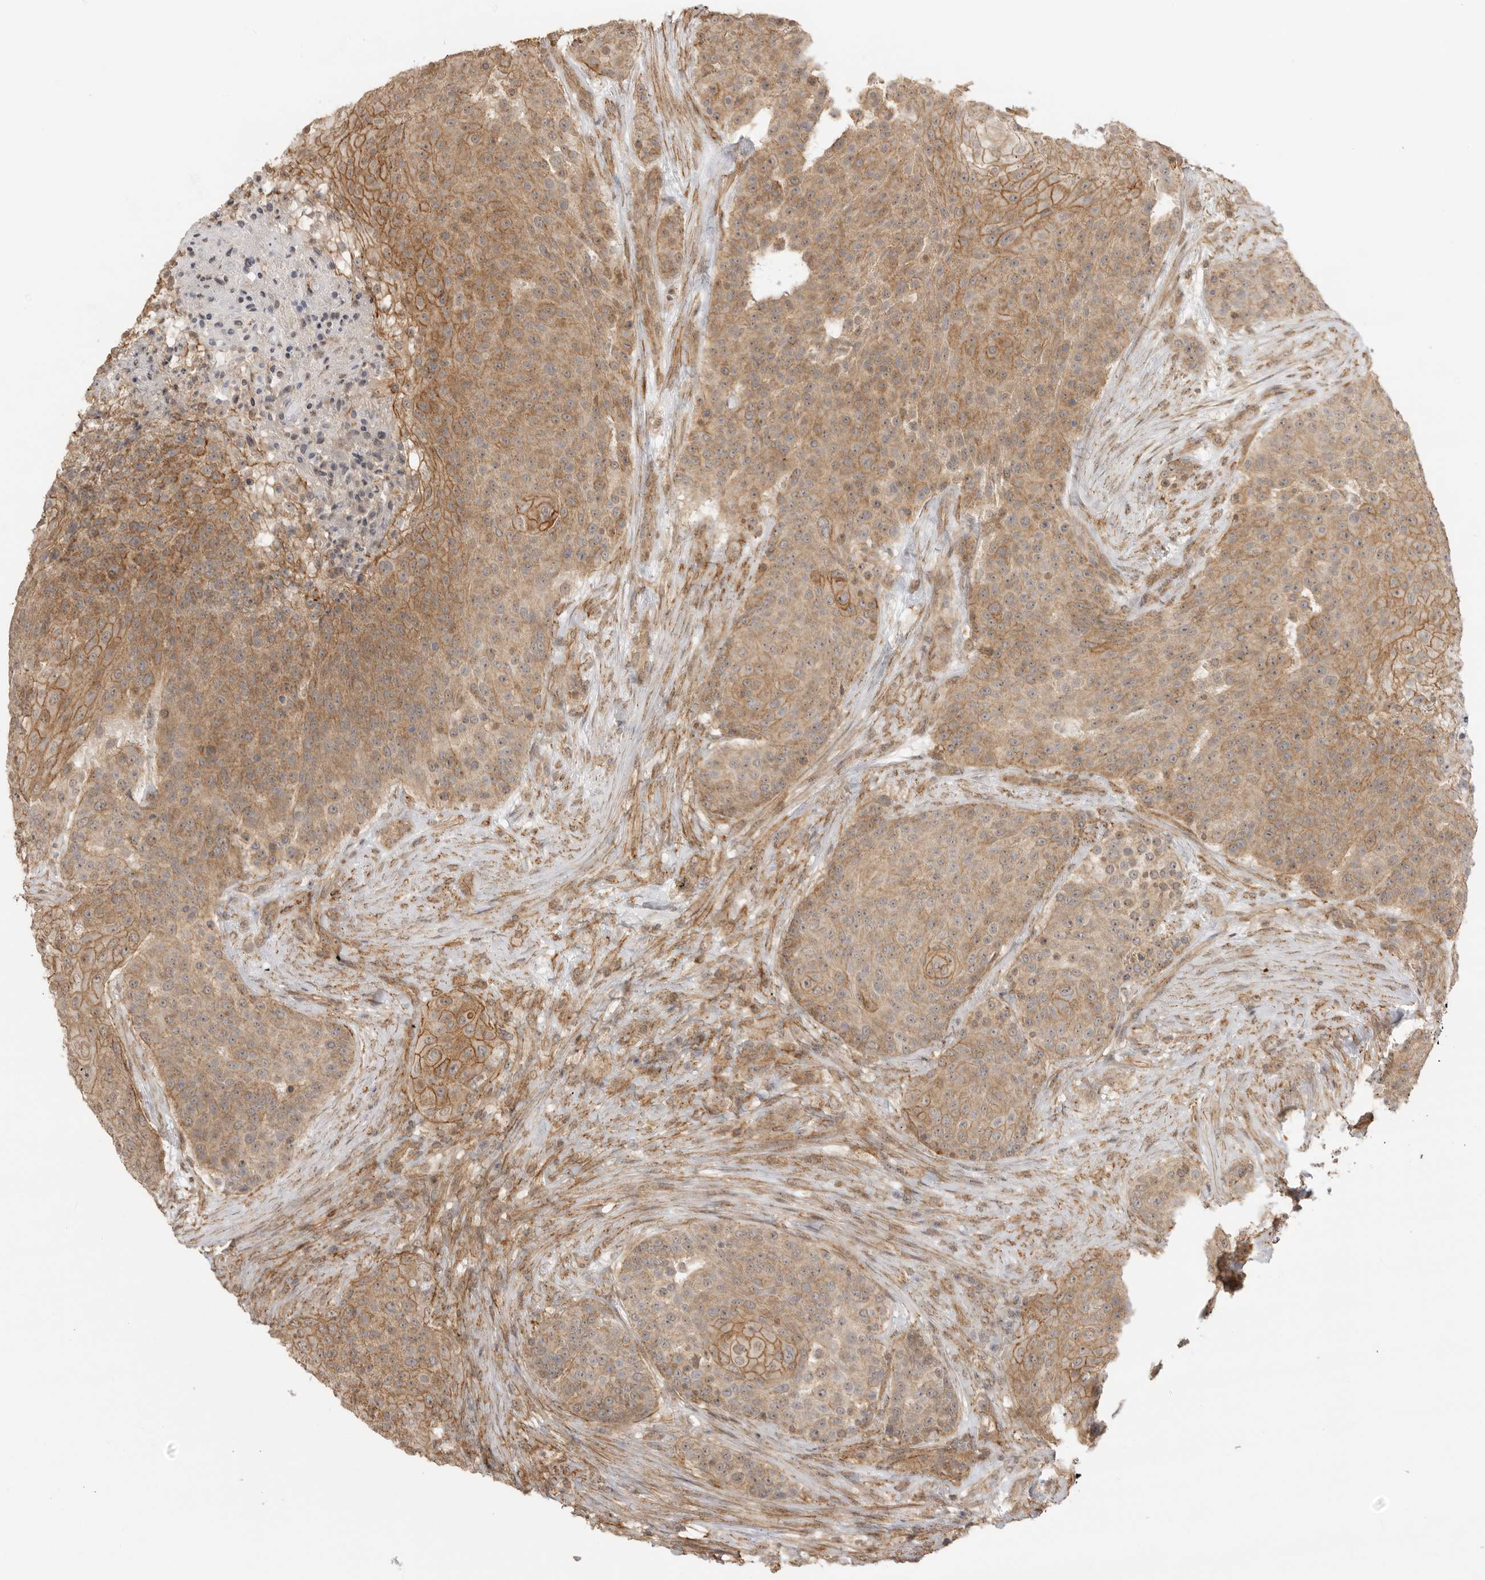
{"staining": {"intensity": "moderate", "quantity": ">75%", "location": "cytoplasmic/membranous"}, "tissue": "urothelial cancer", "cell_type": "Tumor cells", "image_type": "cancer", "snomed": [{"axis": "morphology", "description": "Urothelial carcinoma, High grade"}, {"axis": "topography", "description": "Urinary bladder"}], "caption": "Immunohistochemistry (IHC) histopathology image of human urothelial cancer stained for a protein (brown), which shows medium levels of moderate cytoplasmic/membranous expression in approximately >75% of tumor cells.", "gene": "GPC2", "patient": {"sex": "female", "age": 63}}